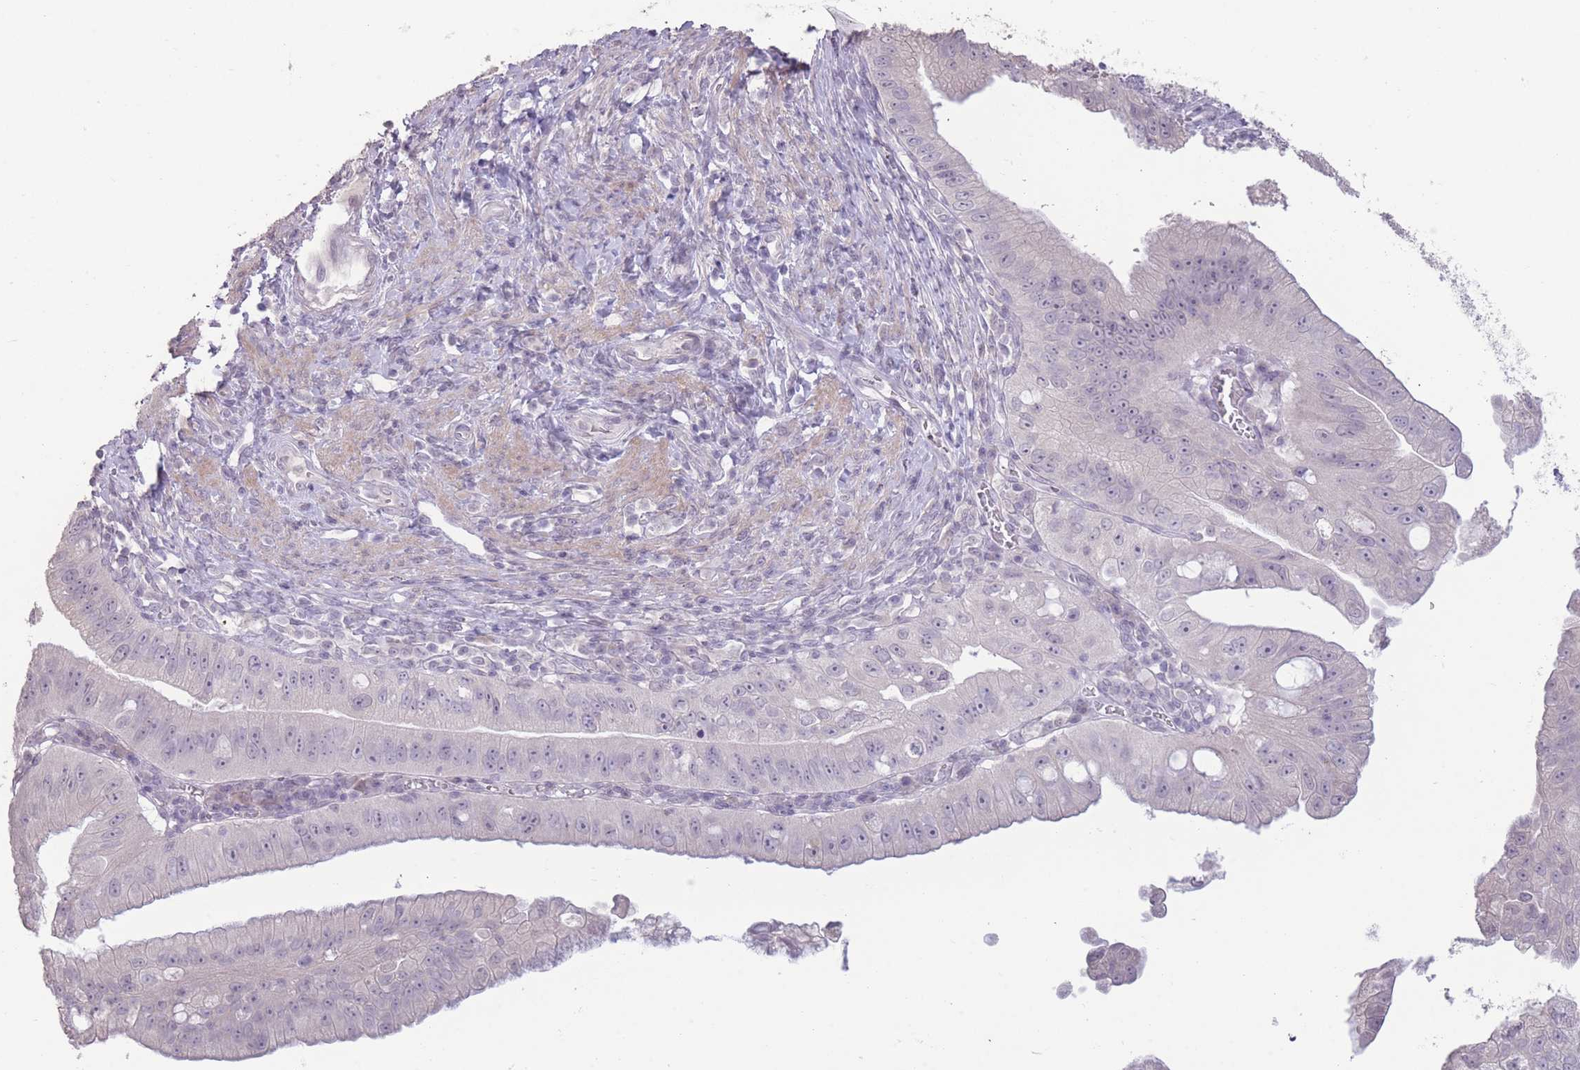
{"staining": {"intensity": "negative", "quantity": "none", "location": "none"}, "tissue": "pancreatic cancer", "cell_type": "Tumor cells", "image_type": "cancer", "snomed": [{"axis": "morphology", "description": "Adenocarcinoma, NOS"}, {"axis": "topography", "description": "Pancreas"}], "caption": "Protein analysis of adenocarcinoma (pancreatic) exhibits no significant positivity in tumor cells.", "gene": "ZBTB24", "patient": {"sex": "male", "age": 70}}